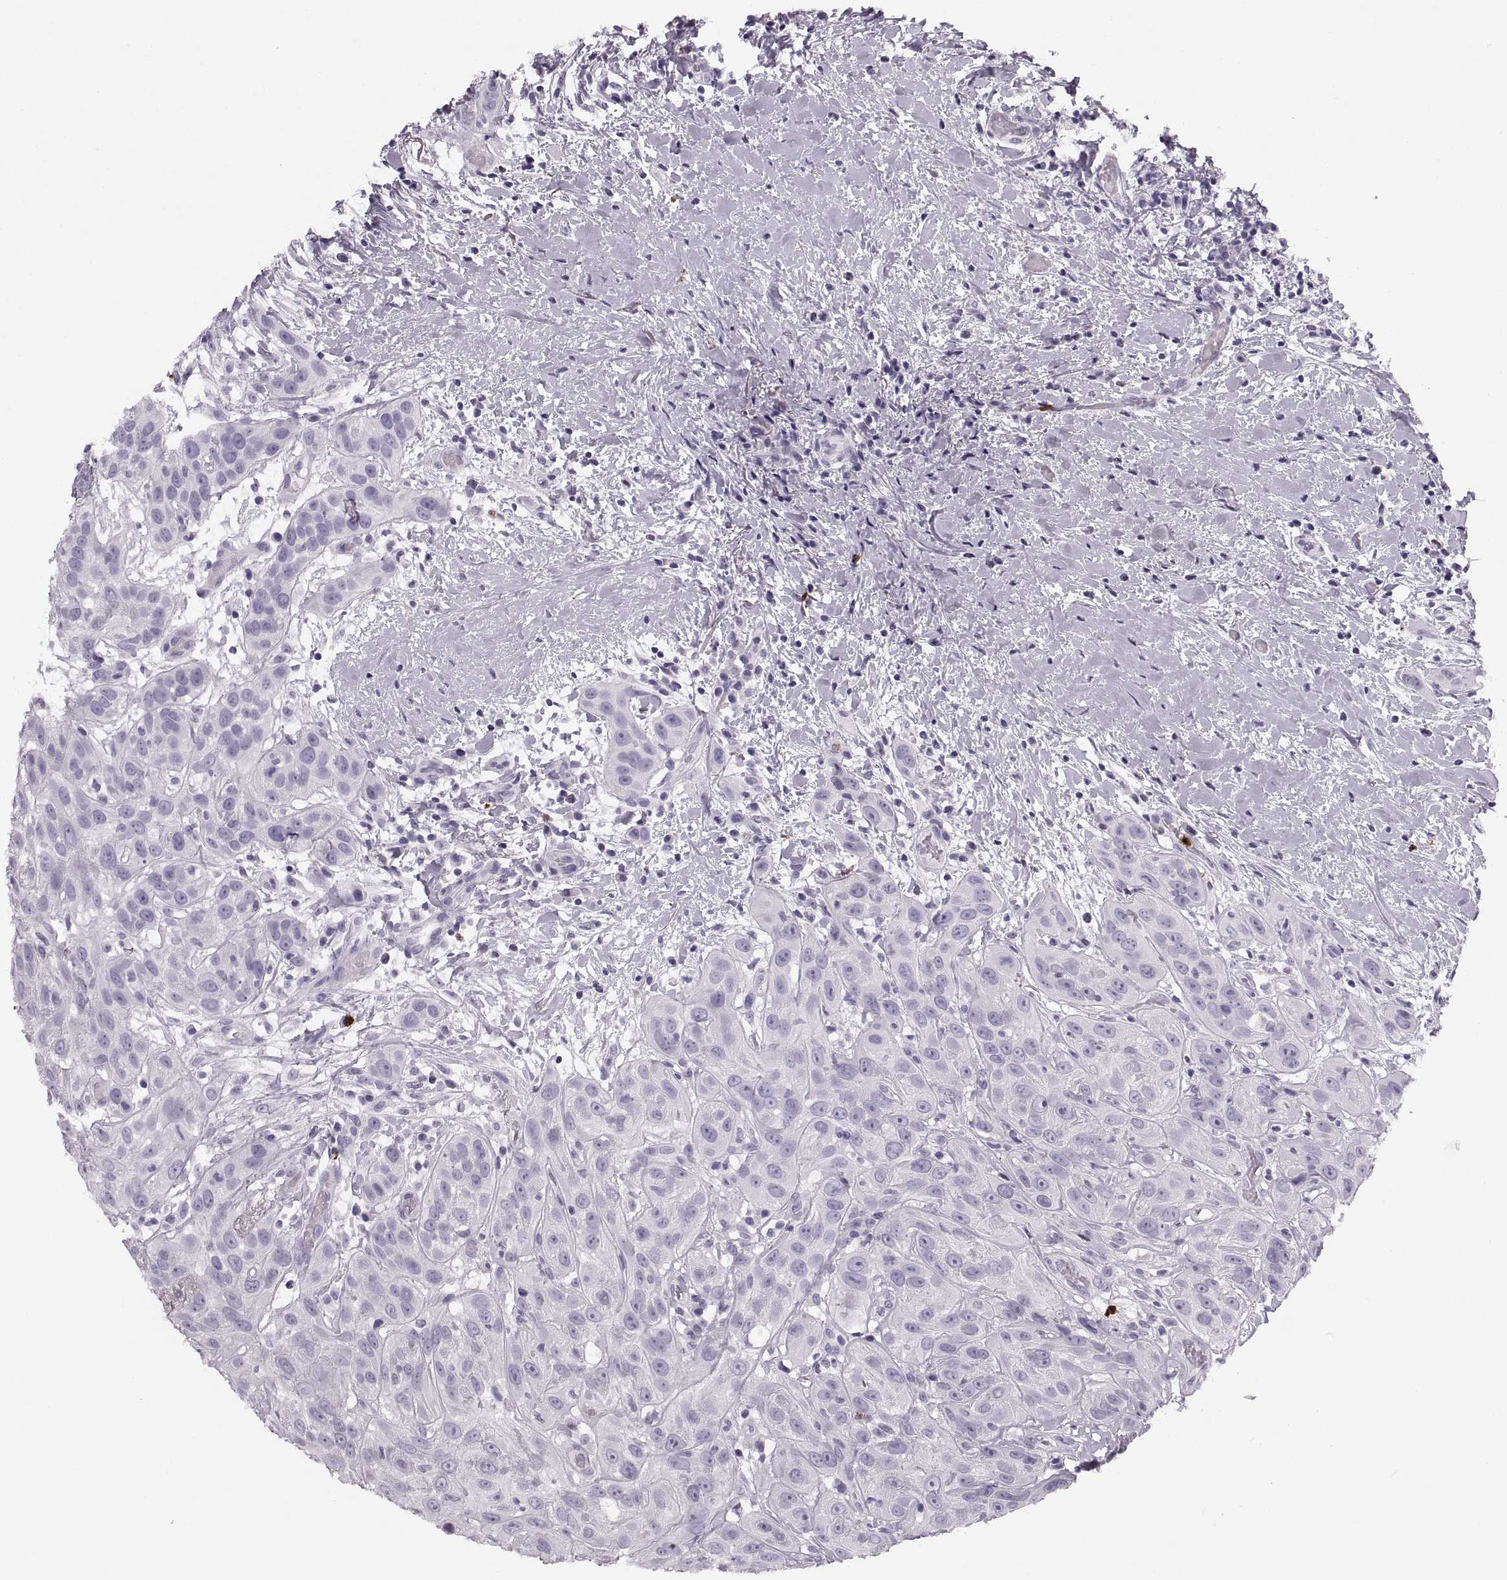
{"staining": {"intensity": "negative", "quantity": "none", "location": "none"}, "tissue": "head and neck cancer", "cell_type": "Tumor cells", "image_type": "cancer", "snomed": [{"axis": "morphology", "description": "Normal tissue, NOS"}, {"axis": "morphology", "description": "Squamous cell carcinoma, NOS"}, {"axis": "topography", "description": "Oral tissue"}, {"axis": "topography", "description": "Salivary gland"}, {"axis": "topography", "description": "Head-Neck"}], "caption": "A micrograph of human squamous cell carcinoma (head and neck) is negative for staining in tumor cells.", "gene": "MILR1", "patient": {"sex": "female", "age": 62}}